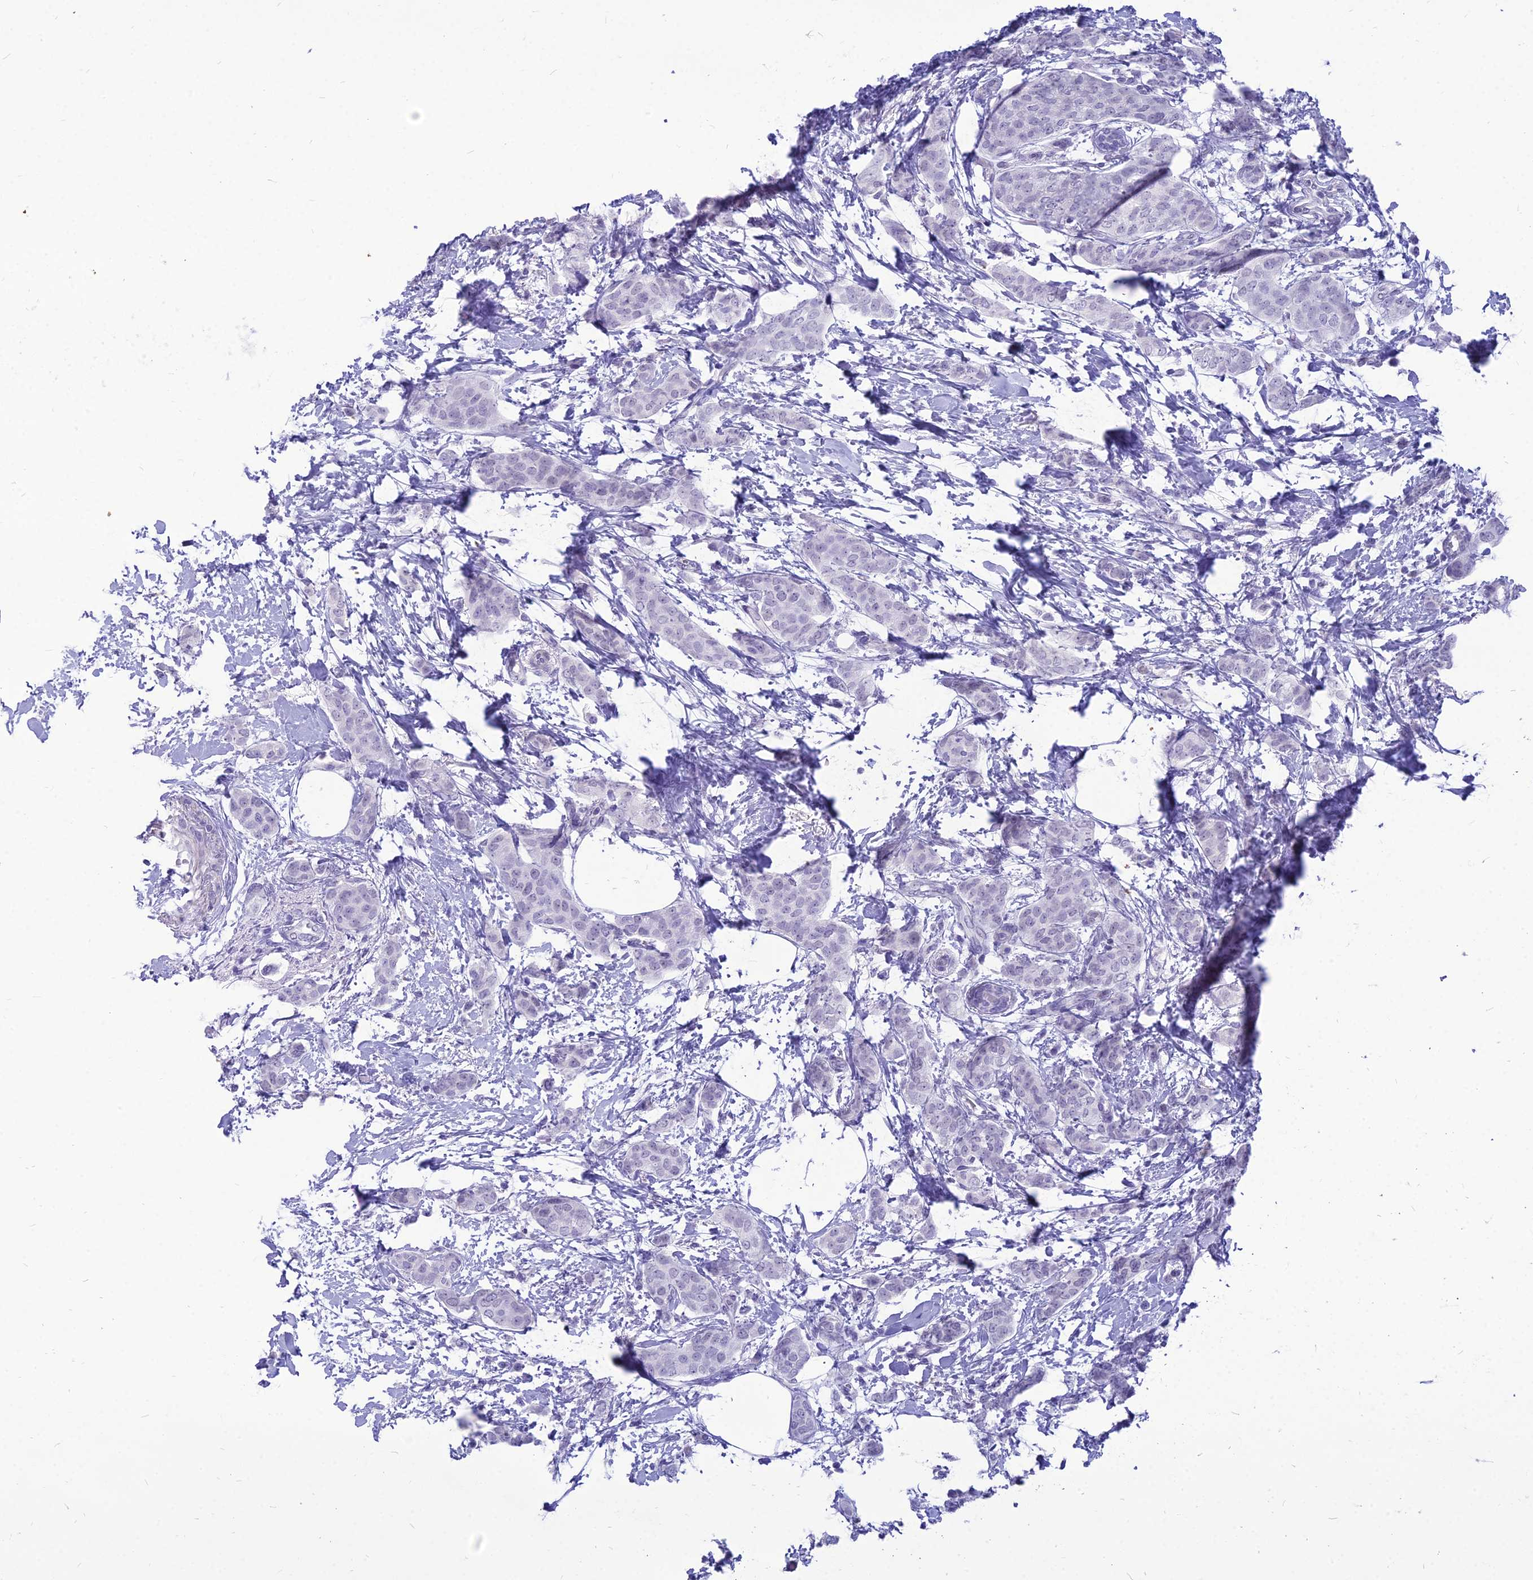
{"staining": {"intensity": "negative", "quantity": "none", "location": "none"}, "tissue": "breast cancer", "cell_type": "Tumor cells", "image_type": "cancer", "snomed": [{"axis": "morphology", "description": "Duct carcinoma"}, {"axis": "topography", "description": "Breast"}], "caption": "IHC histopathology image of neoplastic tissue: human breast cancer stained with DAB exhibits no significant protein positivity in tumor cells.", "gene": "DHX40", "patient": {"sex": "female", "age": 72}}